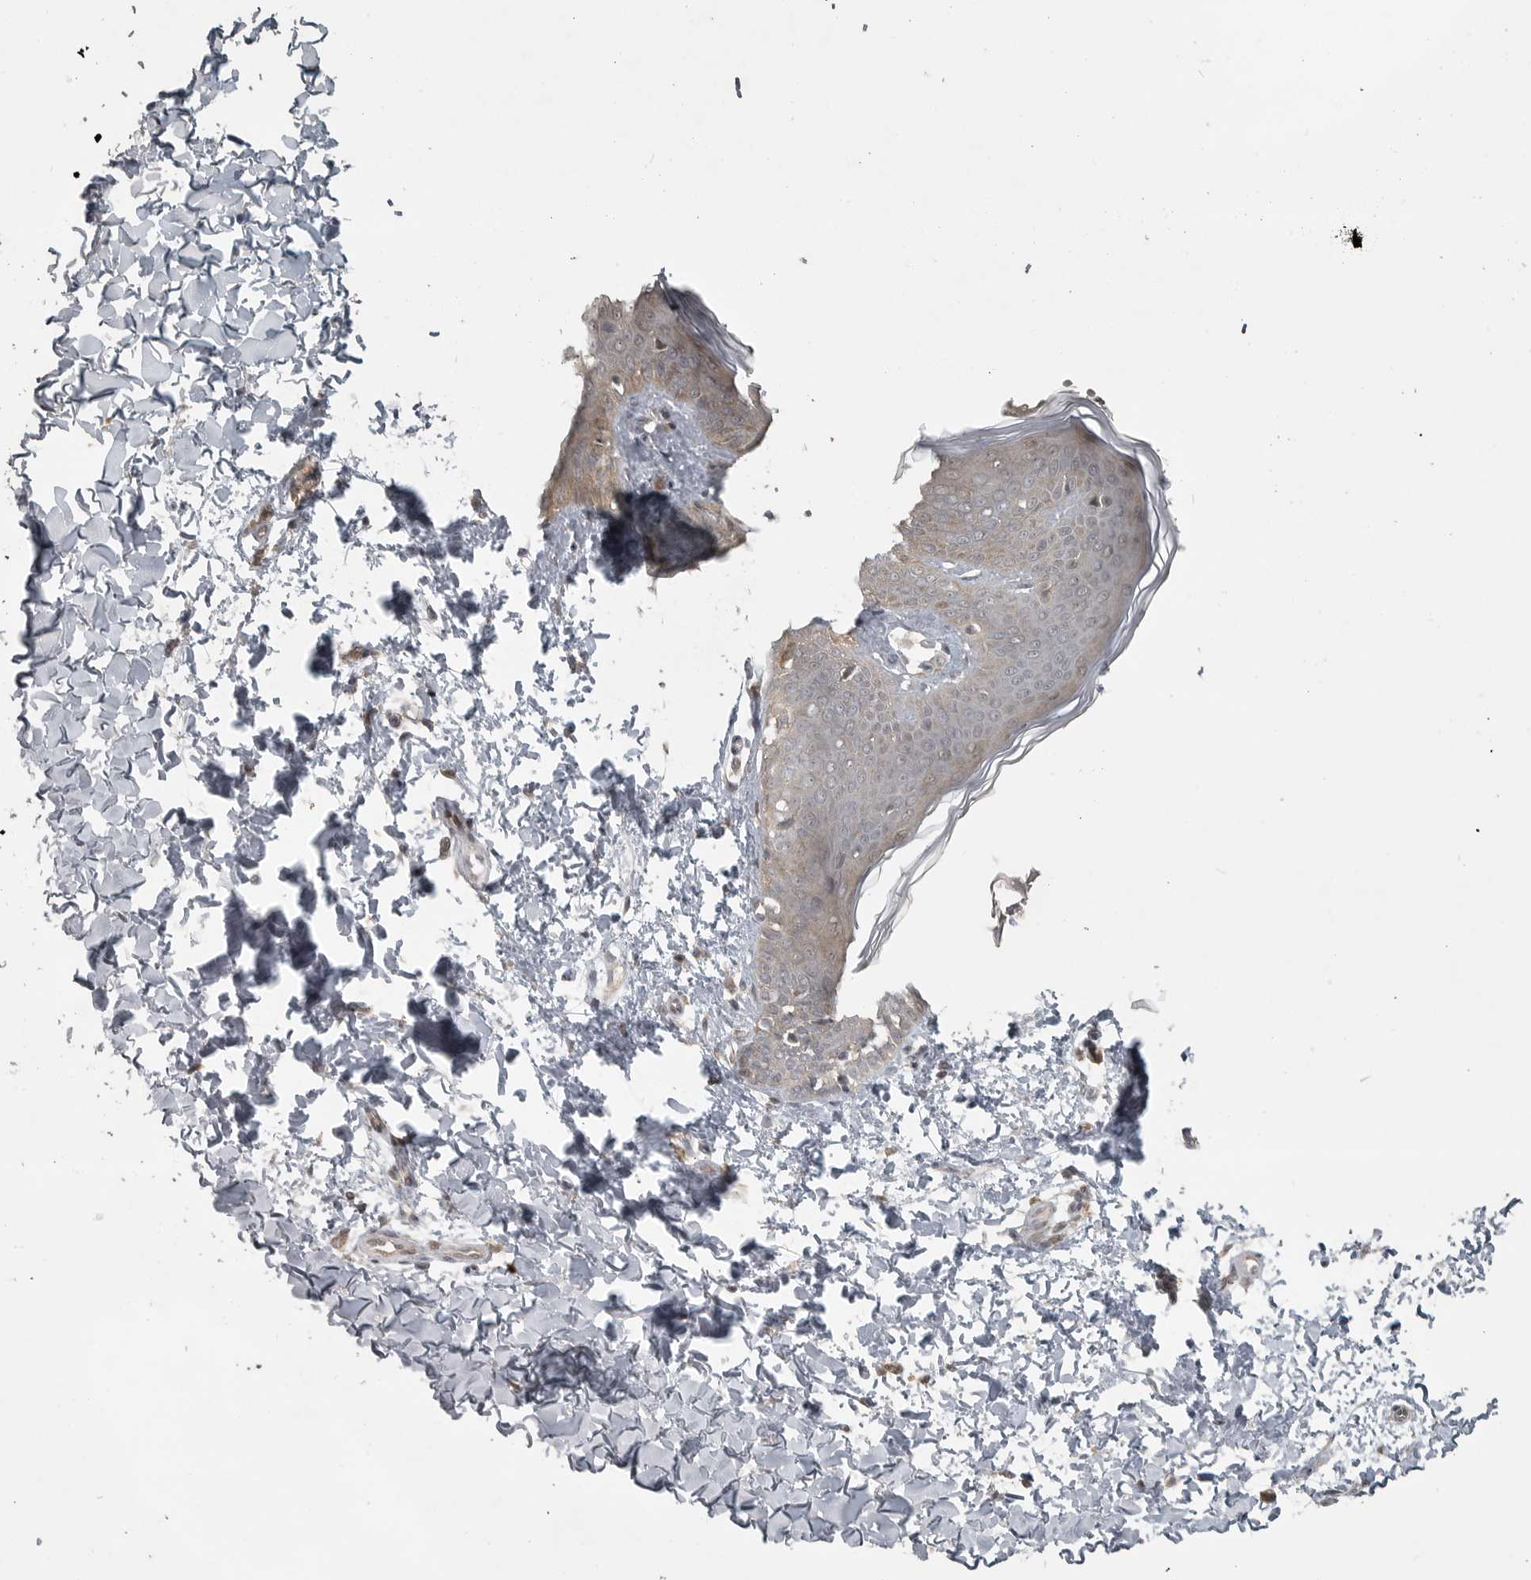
{"staining": {"intensity": "weak", "quantity": ">75%", "location": "cytoplasmic/membranous"}, "tissue": "skin", "cell_type": "Fibroblasts", "image_type": "normal", "snomed": [{"axis": "morphology", "description": "Normal tissue, NOS"}, {"axis": "topography", "description": "Skin"}], "caption": "A brown stain labels weak cytoplasmic/membranous positivity of a protein in fibroblasts of normal human skin. The staining was performed using DAB to visualize the protein expression in brown, while the nuclei were stained in blue with hematoxylin (Magnification: 20x).", "gene": "LLGL1", "patient": {"sex": "female", "age": 17}}